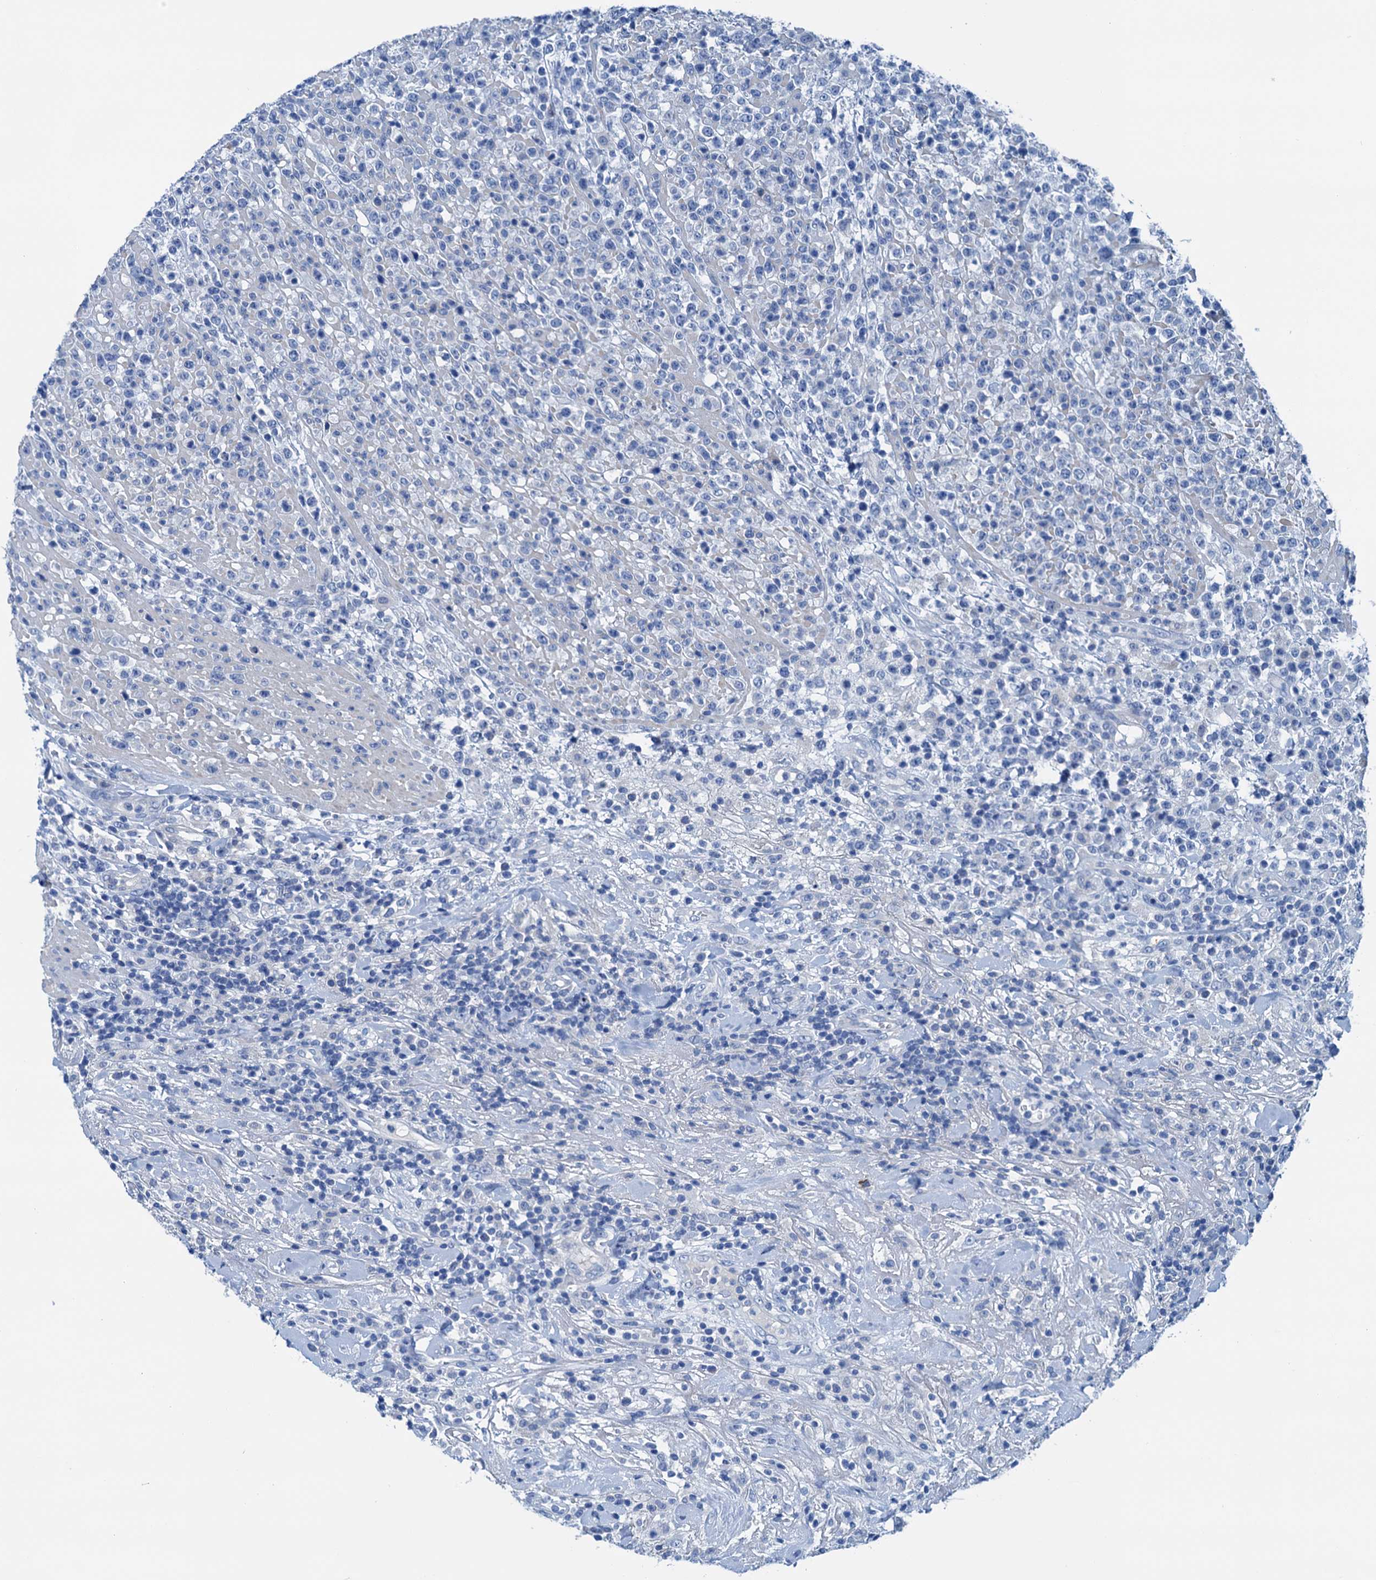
{"staining": {"intensity": "negative", "quantity": "none", "location": "none"}, "tissue": "lymphoma", "cell_type": "Tumor cells", "image_type": "cancer", "snomed": [{"axis": "morphology", "description": "Malignant lymphoma, non-Hodgkin's type, High grade"}, {"axis": "topography", "description": "Colon"}], "caption": "This is an immunohistochemistry image of lymphoma. There is no expression in tumor cells.", "gene": "KNDC1", "patient": {"sex": "female", "age": 53}}